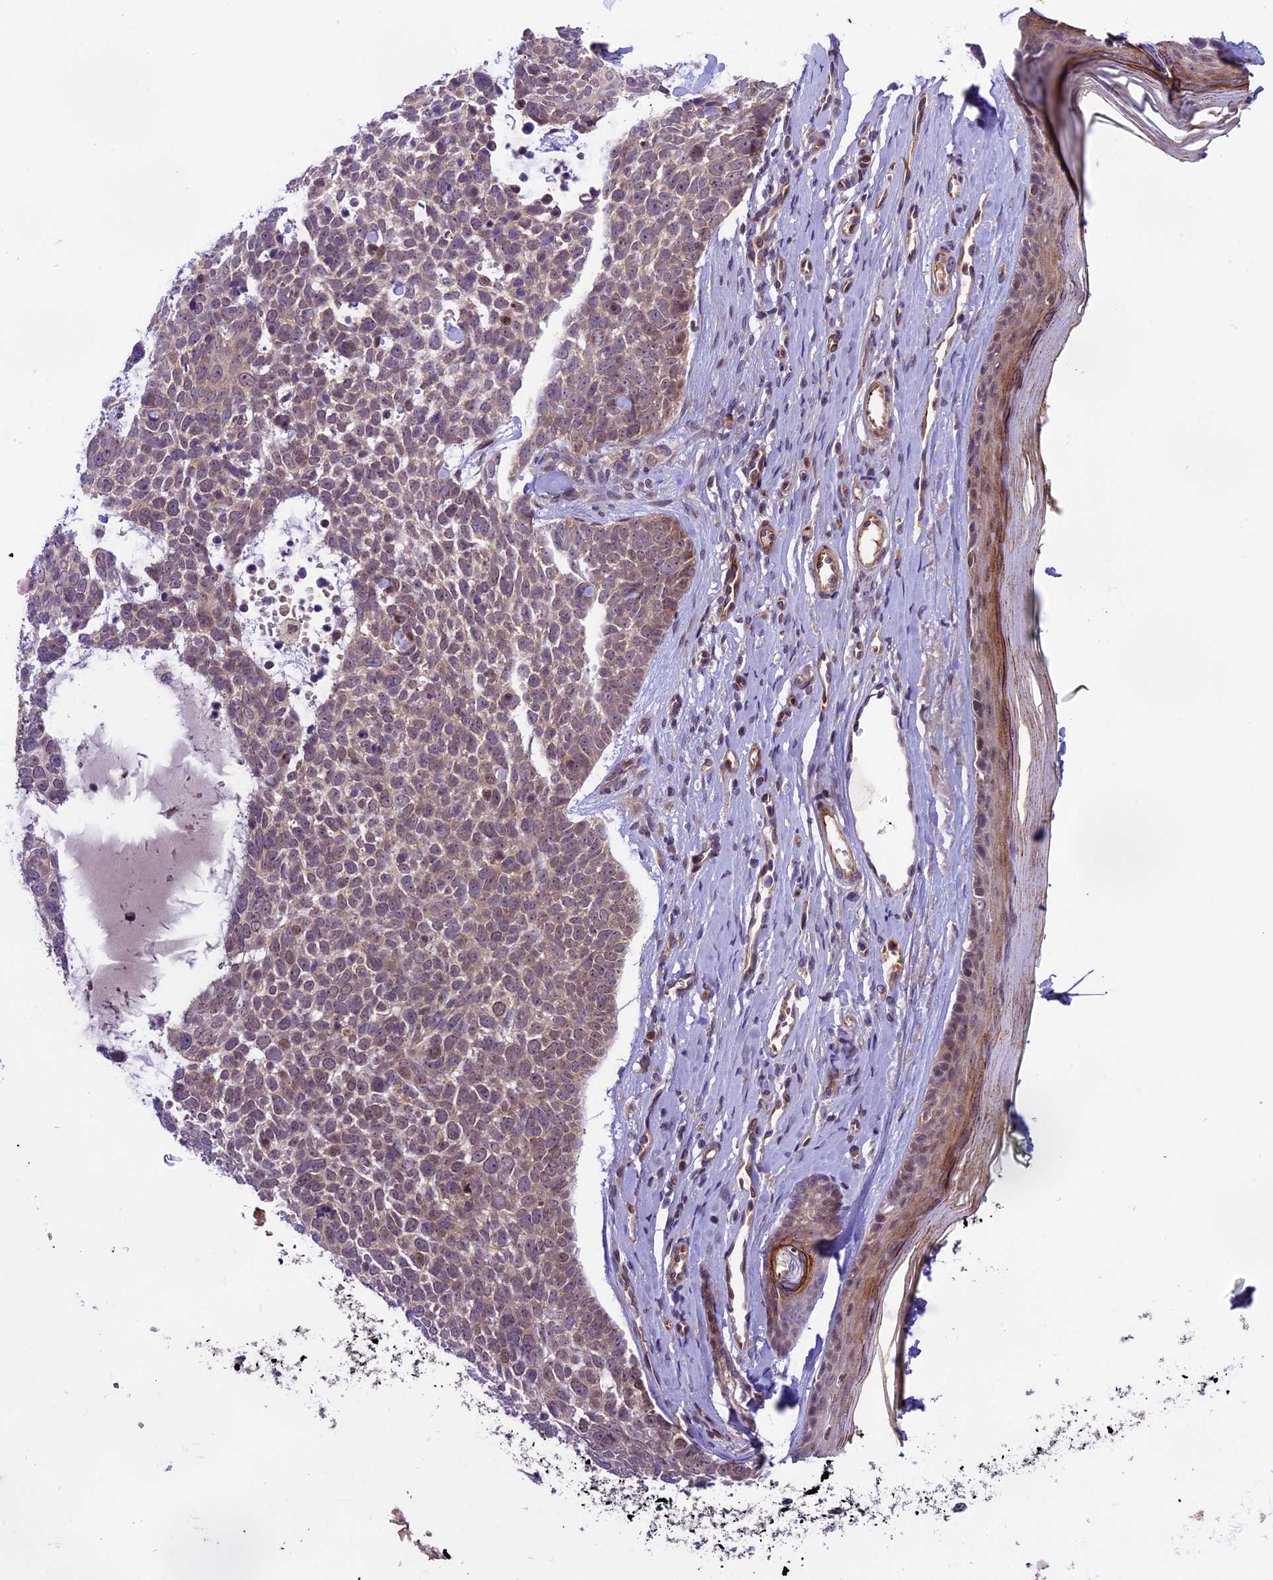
{"staining": {"intensity": "weak", "quantity": "25%-75%", "location": "cytoplasmic/membranous,nuclear"}, "tissue": "skin cancer", "cell_type": "Tumor cells", "image_type": "cancer", "snomed": [{"axis": "morphology", "description": "Basal cell carcinoma"}, {"axis": "topography", "description": "Skin"}], "caption": "This photomicrograph displays skin cancer (basal cell carcinoma) stained with immunohistochemistry to label a protein in brown. The cytoplasmic/membranous and nuclear of tumor cells show weak positivity for the protein. Nuclei are counter-stained blue.", "gene": "NEK8", "patient": {"sex": "female", "age": 81}}